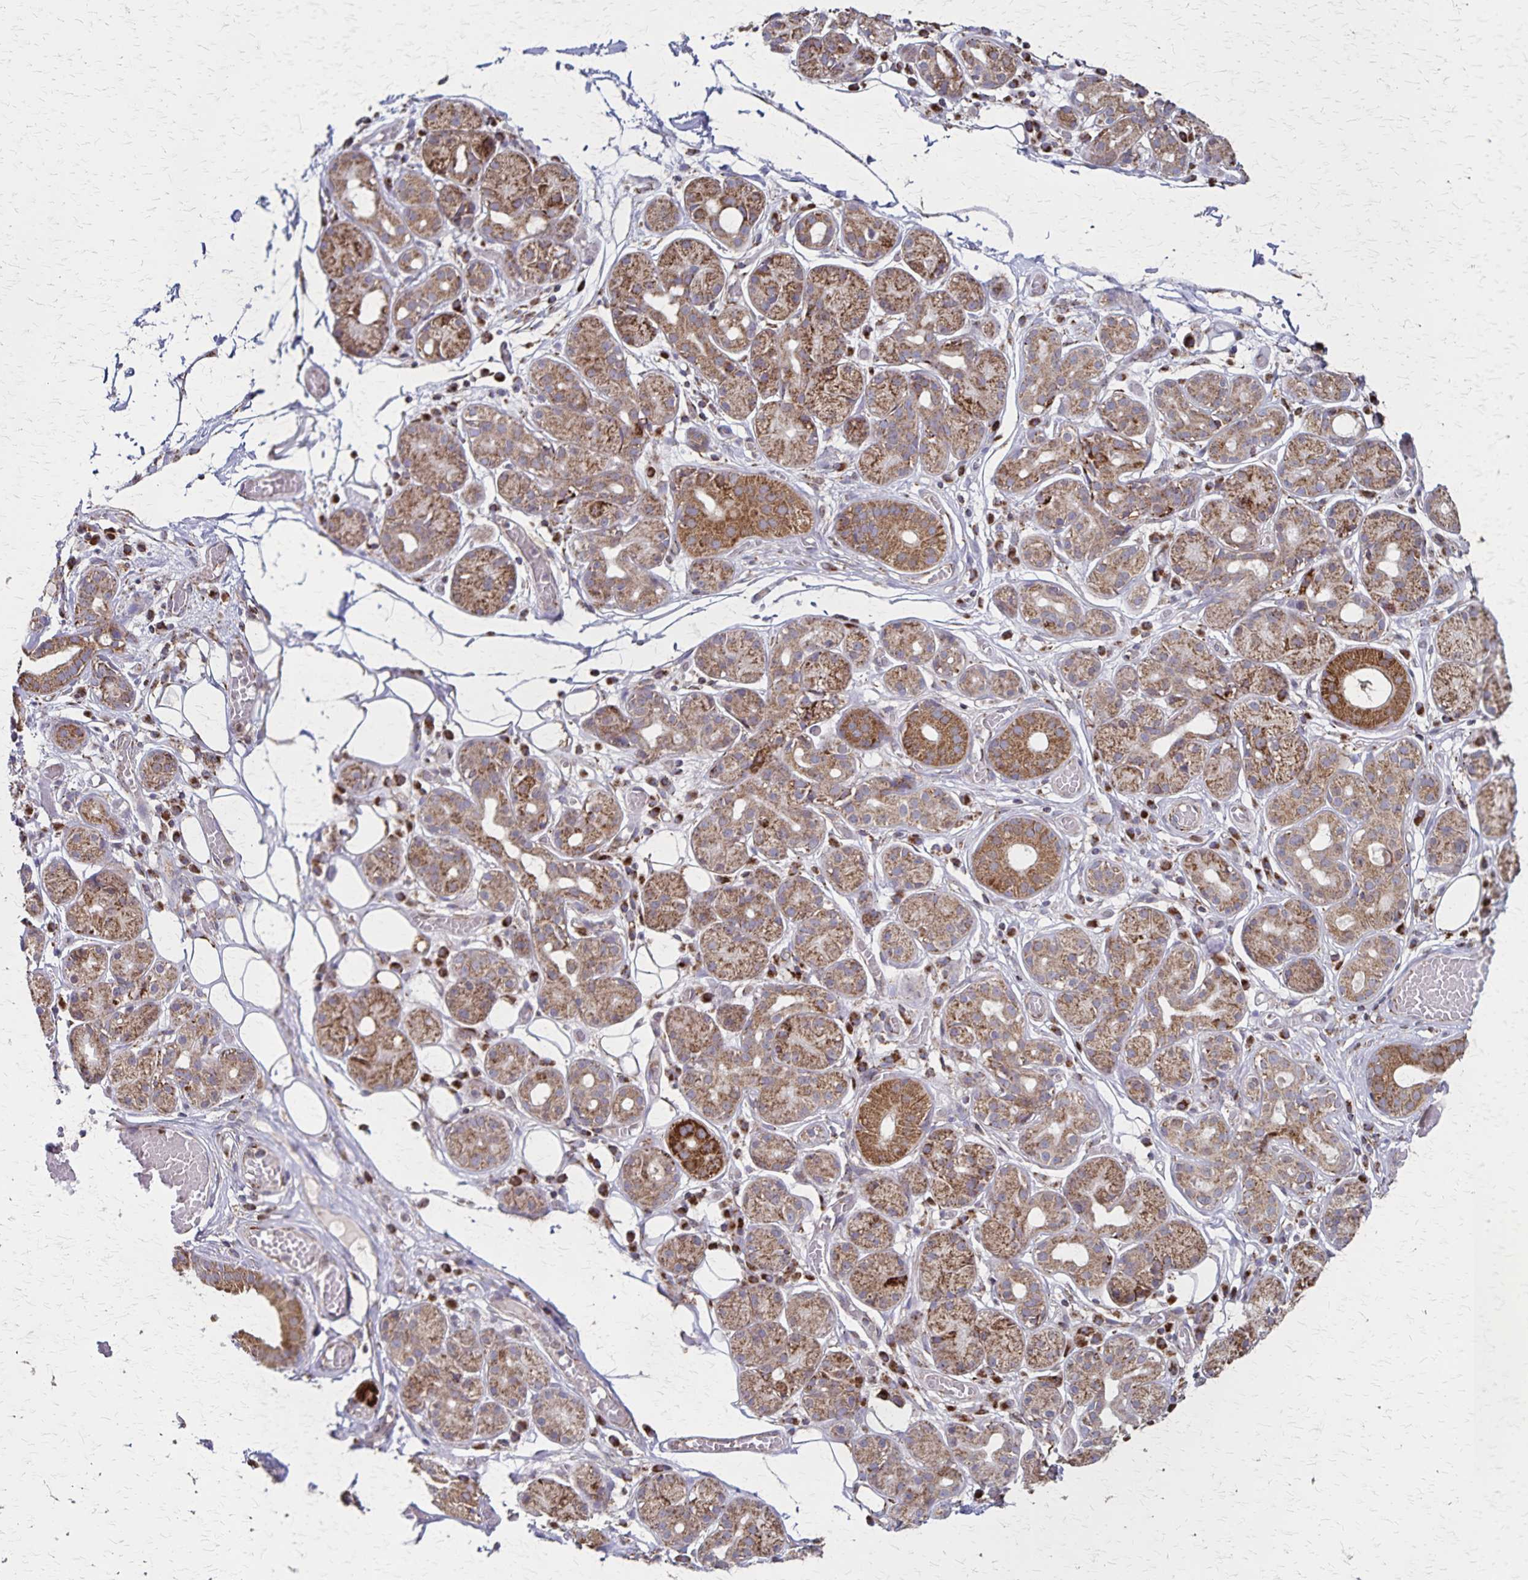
{"staining": {"intensity": "moderate", "quantity": ">75%", "location": "cytoplasmic/membranous"}, "tissue": "salivary gland", "cell_type": "Glandular cells", "image_type": "normal", "snomed": [{"axis": "morphology", "description": "Normal tissue, NOS"}, {"axis": "topography", "description": "Salivary gland"}, {"axis": "topography", "description": "Peripheral nerve tissue"}], "caption": "A brown stain labels moderate cytoplasmic/membranous expression of a protein in glandular cells of unremarkable human salivary gland.", "gene": "NFS1", "patient": {"sex": "male", "age": 71}}